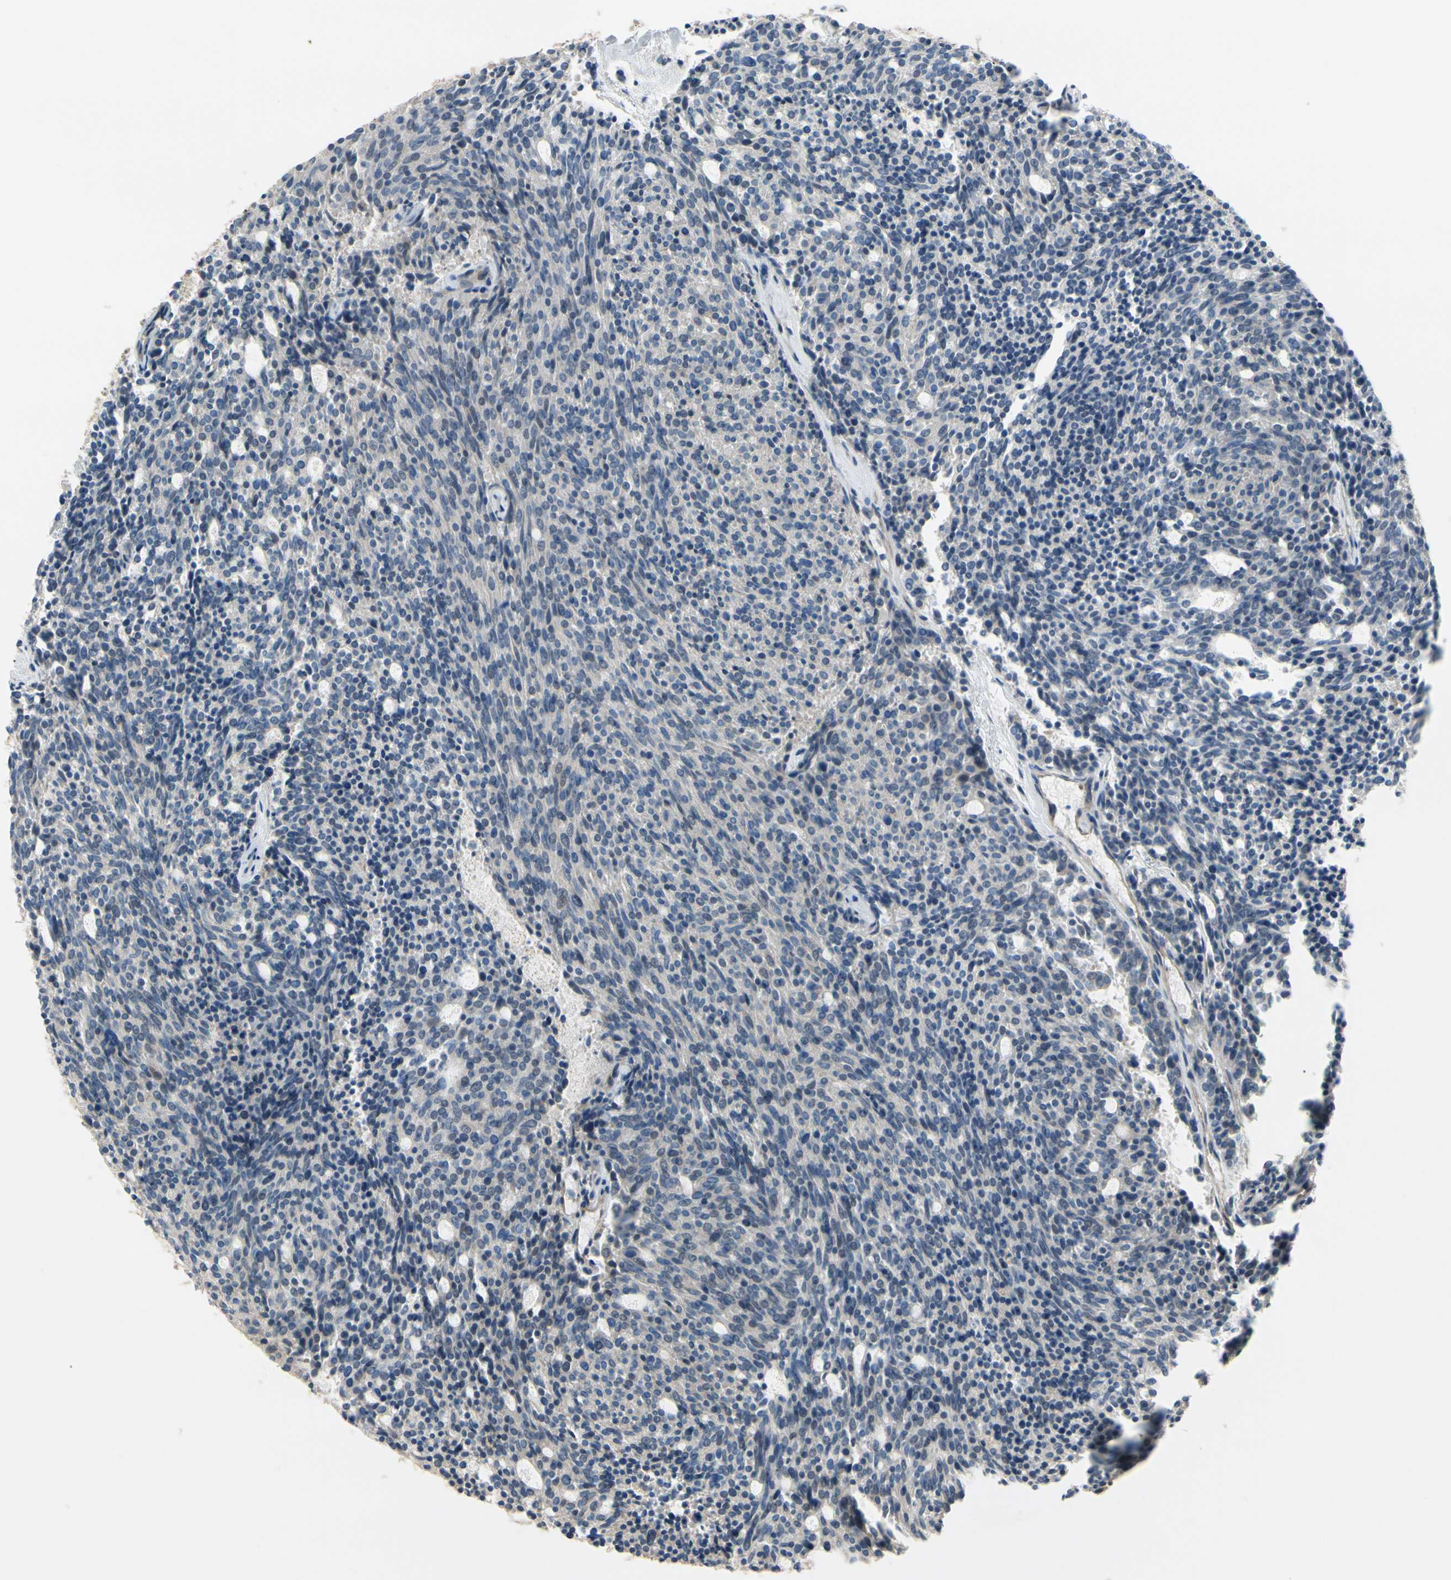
{"staining": {"intensity": "negative", "quantity": "none", "location": "none"}, "tissue": "carcinoid", "cell_type": "Tumor cells", "image_type": "cancer", "snomed": [{"axis": "morphology", "description": "Carcinoid, malignant, NOS"}, {"axis": "topography", "description": "Pancreas"}], "caption": "Malignant carcinoid was stained to show a protein in brown. There is no significant positivity in tumor cells.", "gene": "SIGLEC5", "patient": {"sex": "female", "age": 54}}